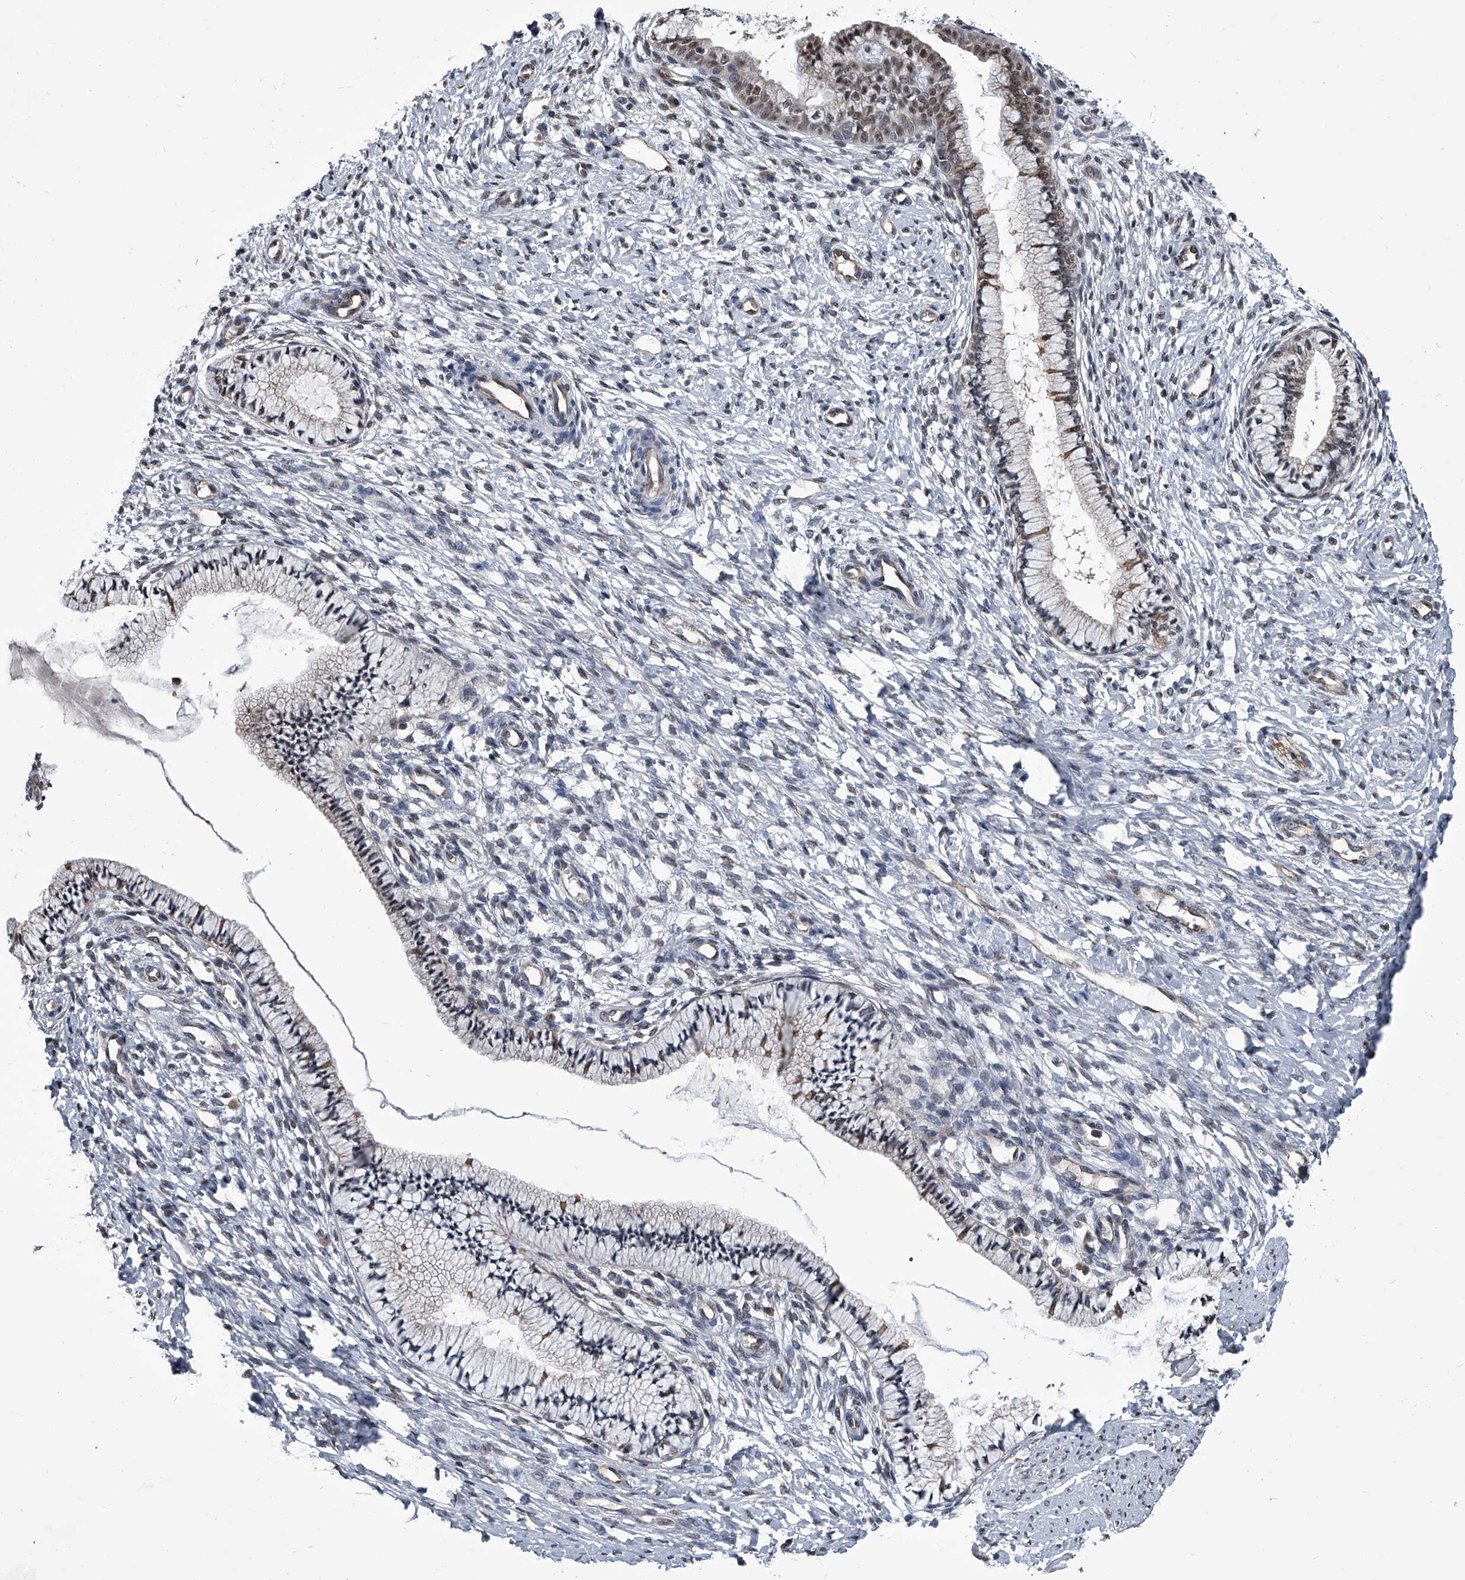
{"staining": {"intensity": "weak", "quantity": "<25%", "location": "cytoplasmic/membranous,nuclear"}, "tissue": "cervix", "cell_type": "Glandular cells", "image_type": "normal", "snomed": [{"axis": "morphology", "description": "Normal tissue, NOS"}, {"axis": "topography", "description": "Cervix"}], "caption": "DAB (3,3'-diaminobenzidine) immunohistochemical staining of normal human cervix displays no significant expression in glandular cells.", "gene": "ZNF76", "patient": {"sex": "female", "age": 36}}